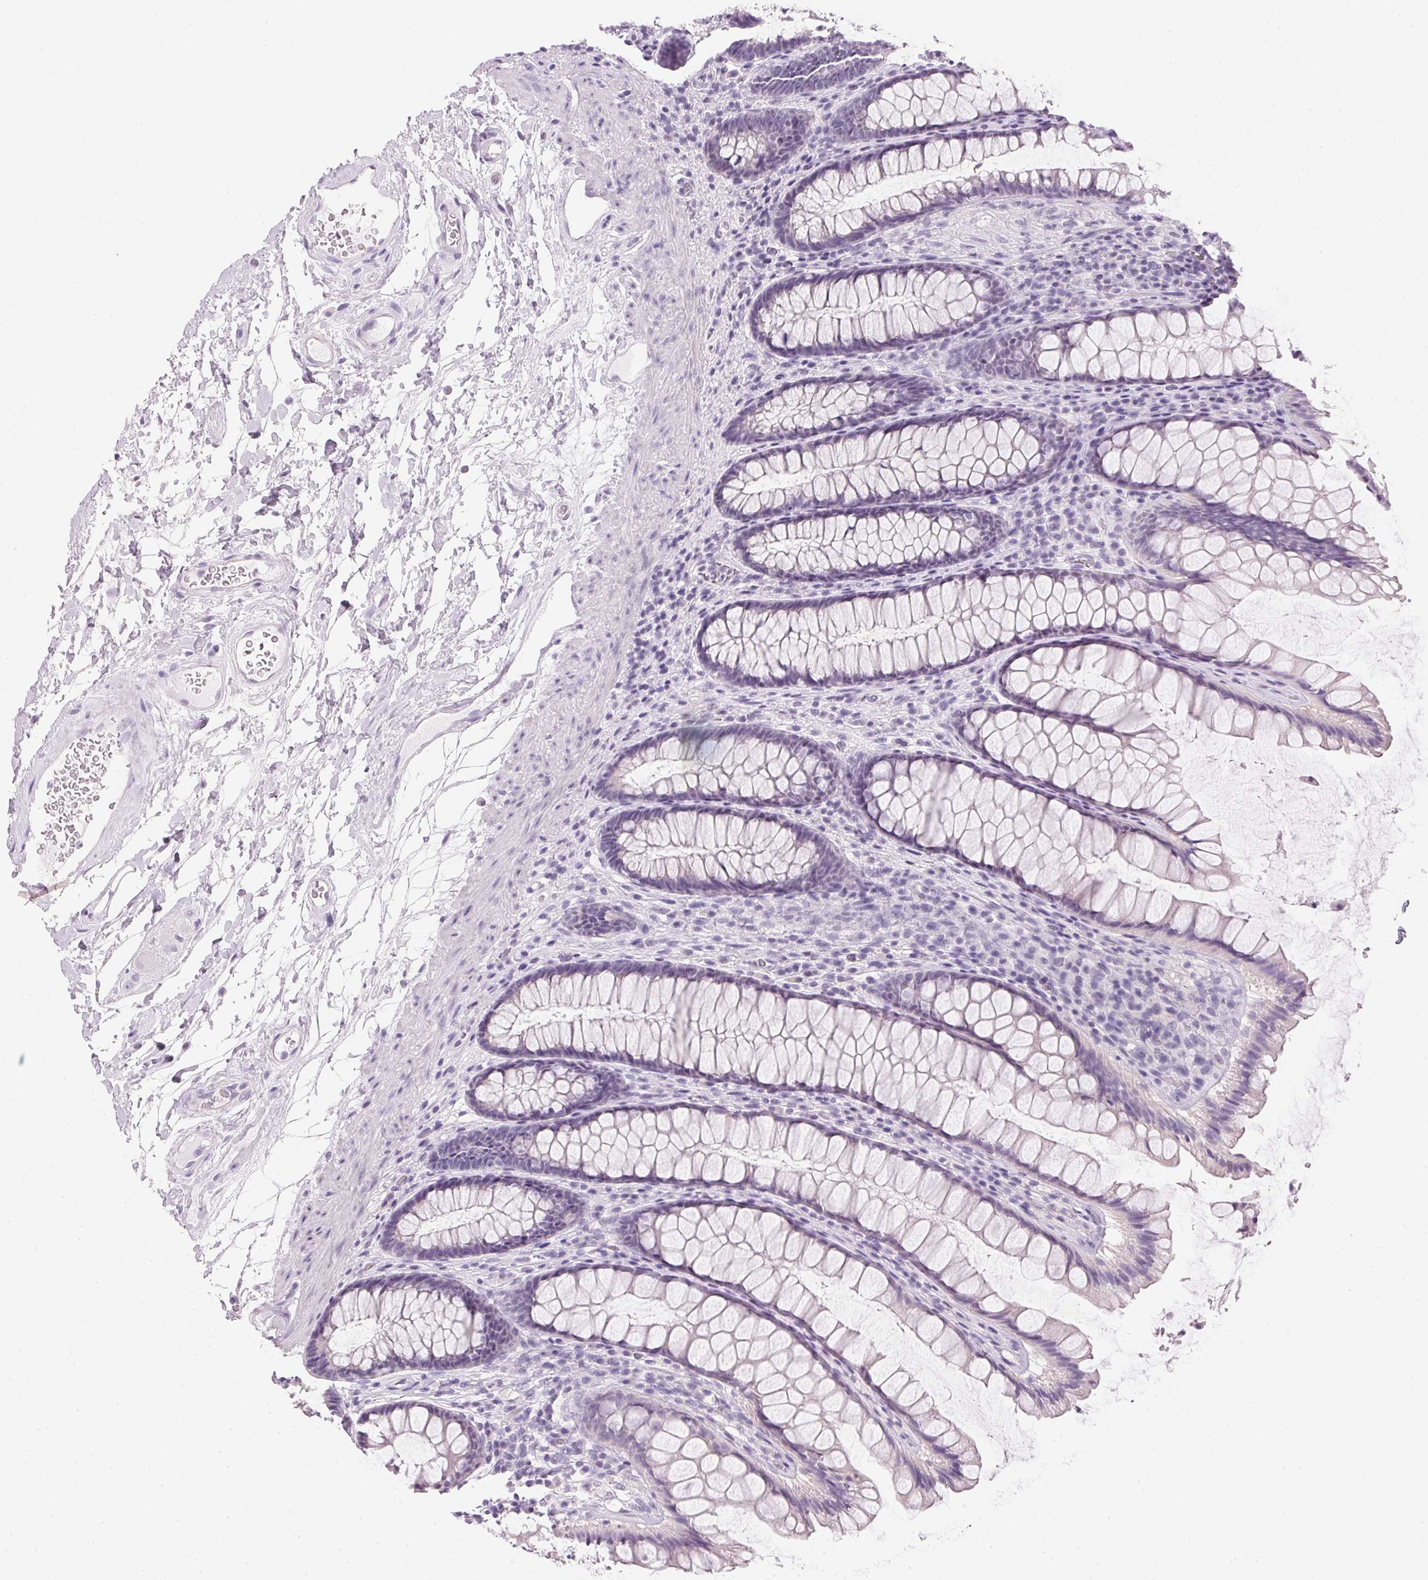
{"staining": {"intensity": "negative", "quantity": "none", "location": "none"}, "tissue": "rectum", "cell_type": "Glandular cells", "image_type": "normal", "snomed": [{"axis": "morphology", "description": "Normal tissue, NOS"}, {"axis": "topography", "description": "Rectum"}], "caption": "The immunohistochemistry (IHC) micrograph has no significant staining in glandular cells of rectum. (Stains: DAB immunohistochemistry with hematoxylin counter stain, Microscopy: brightfield microscopy at high magnification).", "gene": "IGFBP1", "patient": {"sex": "male", "age": 72}}